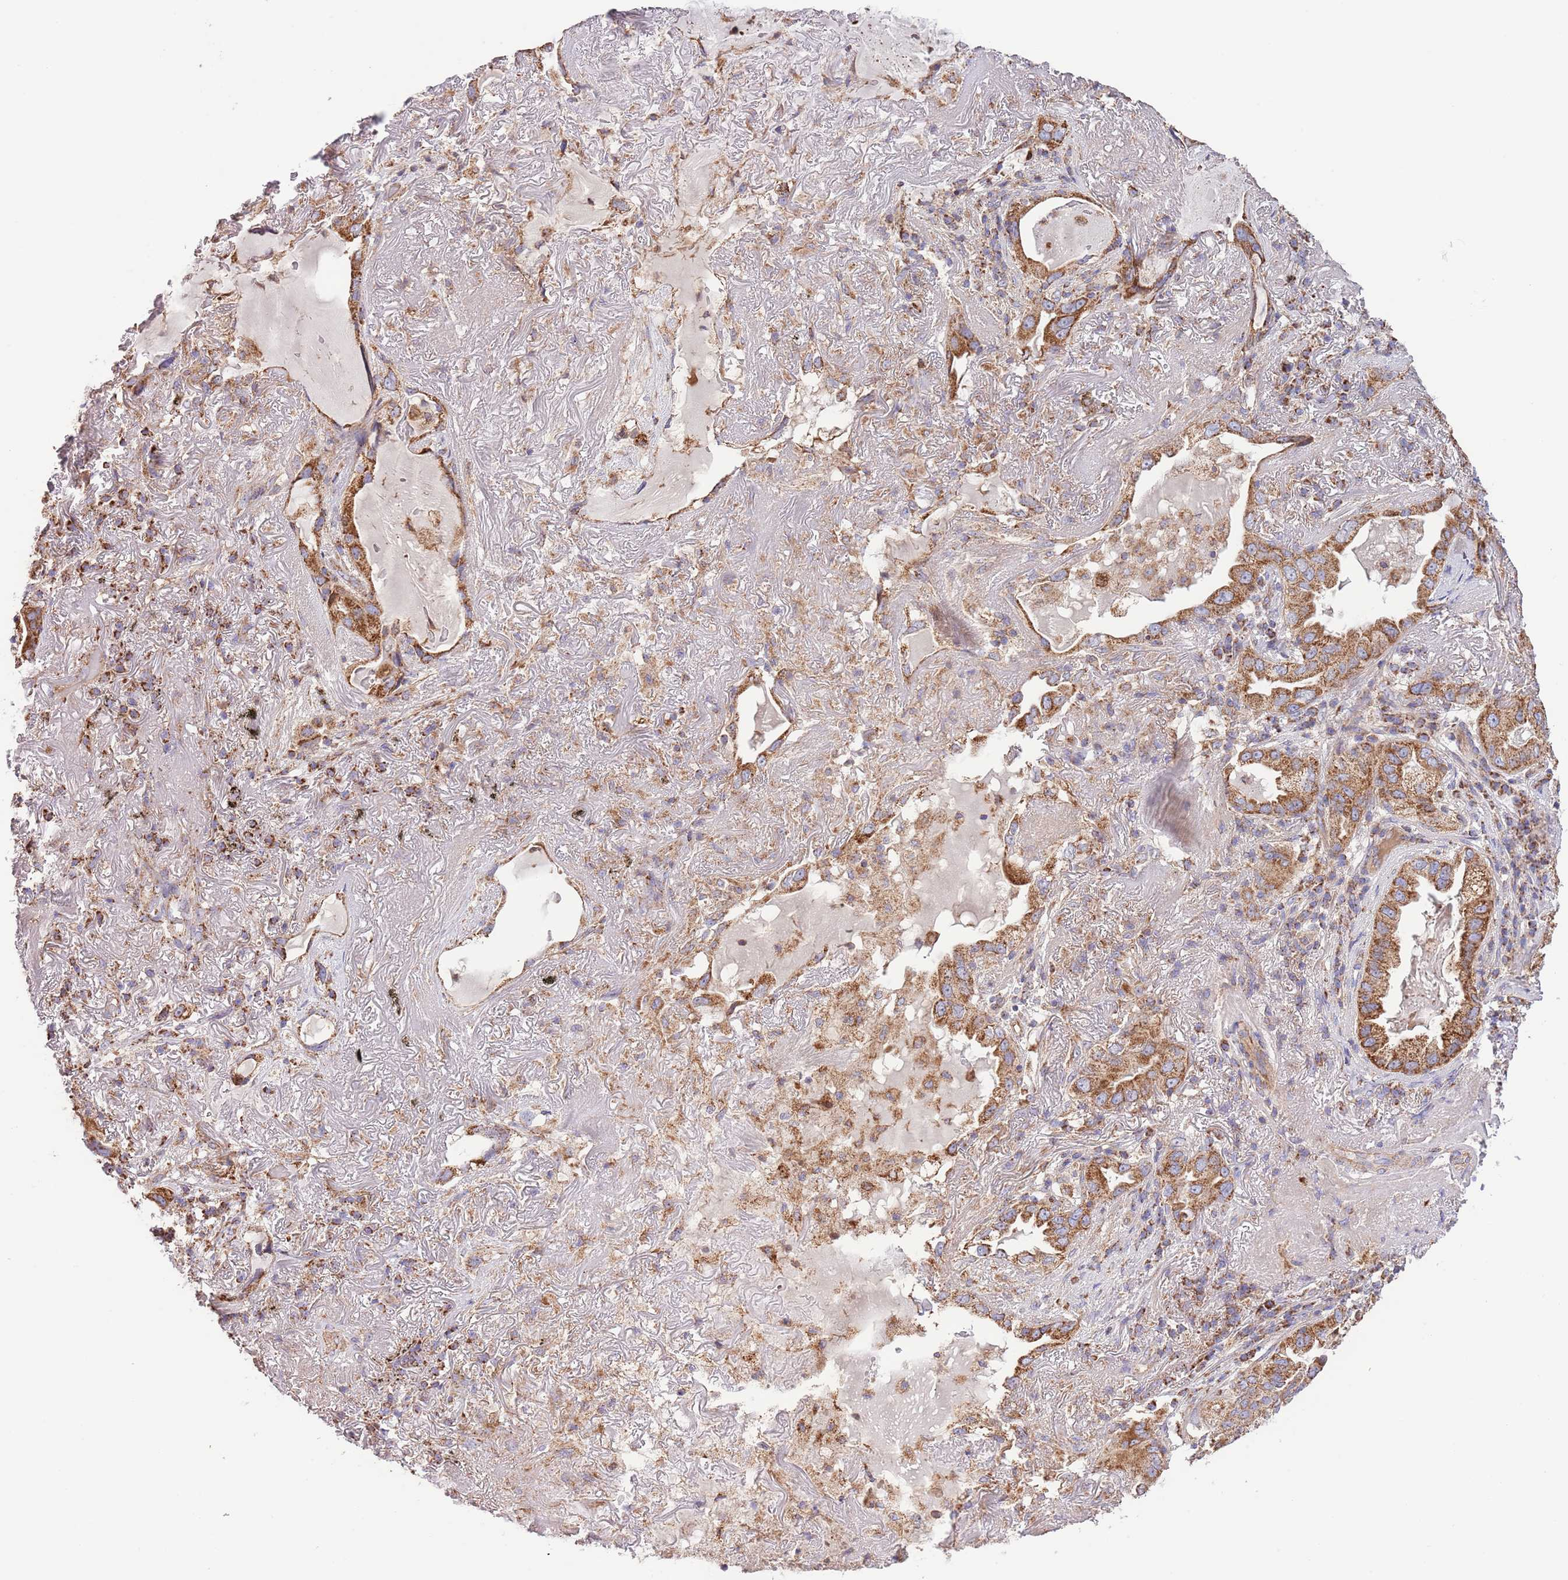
{"staining": {"intensity": "strong", "quantity": ">75%", "location": "cytoplasmic/membranous"}, "tissue": "lung cancer", "cell_type": "Tumor cells", "image_type": "cancer", "snomed": [{"axis": "morphology", "description": "Adenocarcinoma, NOS"}, {"axis": "topography", "description": "Lung"}], "caption": "High-magnification brightfield microscopy of lung adenocarcinoma stained with DAB (brown) and counterstained with hematoxylin (blue). tumor cells exhibit strong cytoplasmic/membranous positivity is identified in about>75% of cells.", "gene": "DNAJA3", "patient": {"sex": "female", "age": 69}}